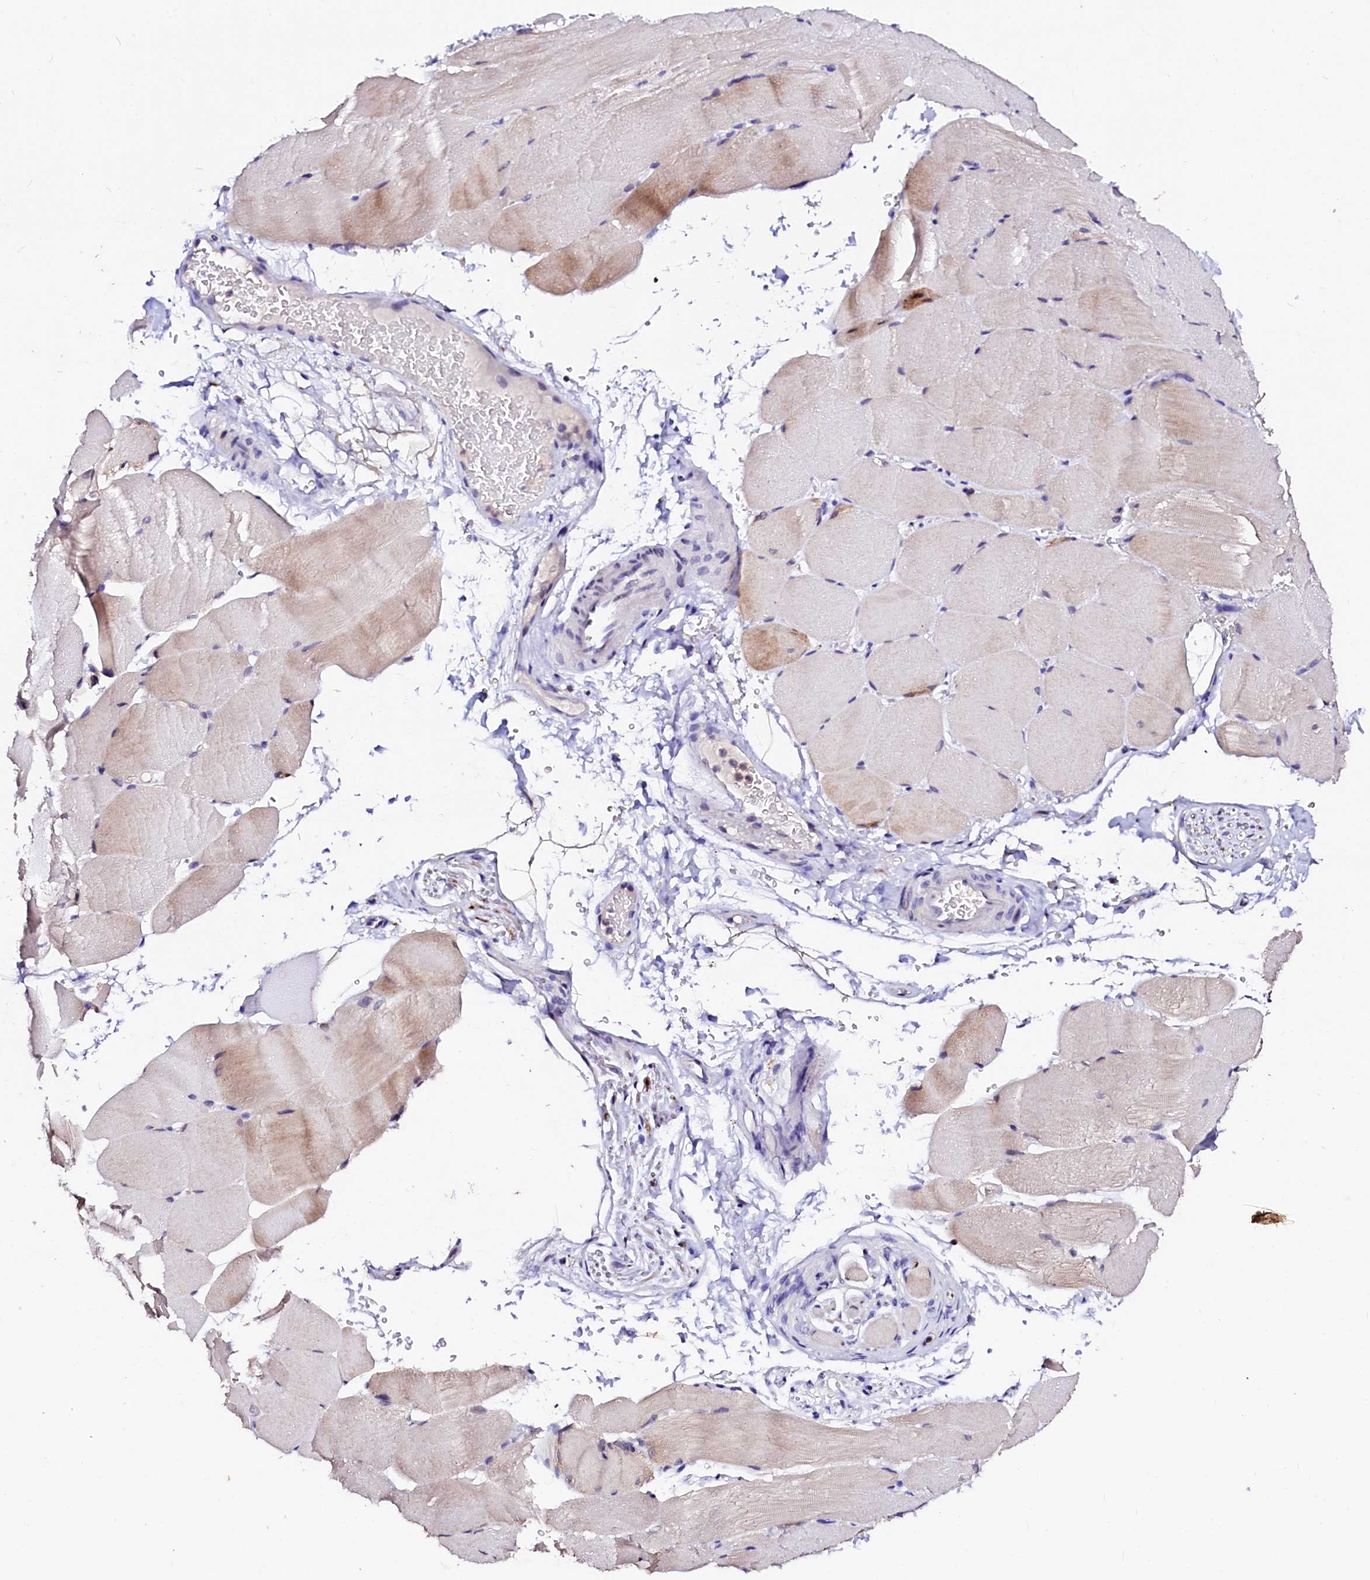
{"staining": {"intensity": "negative", "quantity": "none", "location": "none"}, "tissue": "skeletal muscle", "cell_type": "Myocytes", "image_type": "normal", "snomed": [{"axis": "morphology", "description": "Normal tissue, NOS"}, {"axis": "topography", "description": "Skeletal muscle"}, {"axis": "topography", "description": "Parathyroid gland"}], "caption": "Immunohistochemistry of benign human skeletal muscle exhibits no expression in myocytes.", "gene": "NALF1", "patient": {"sex": "female", "age": 37}}